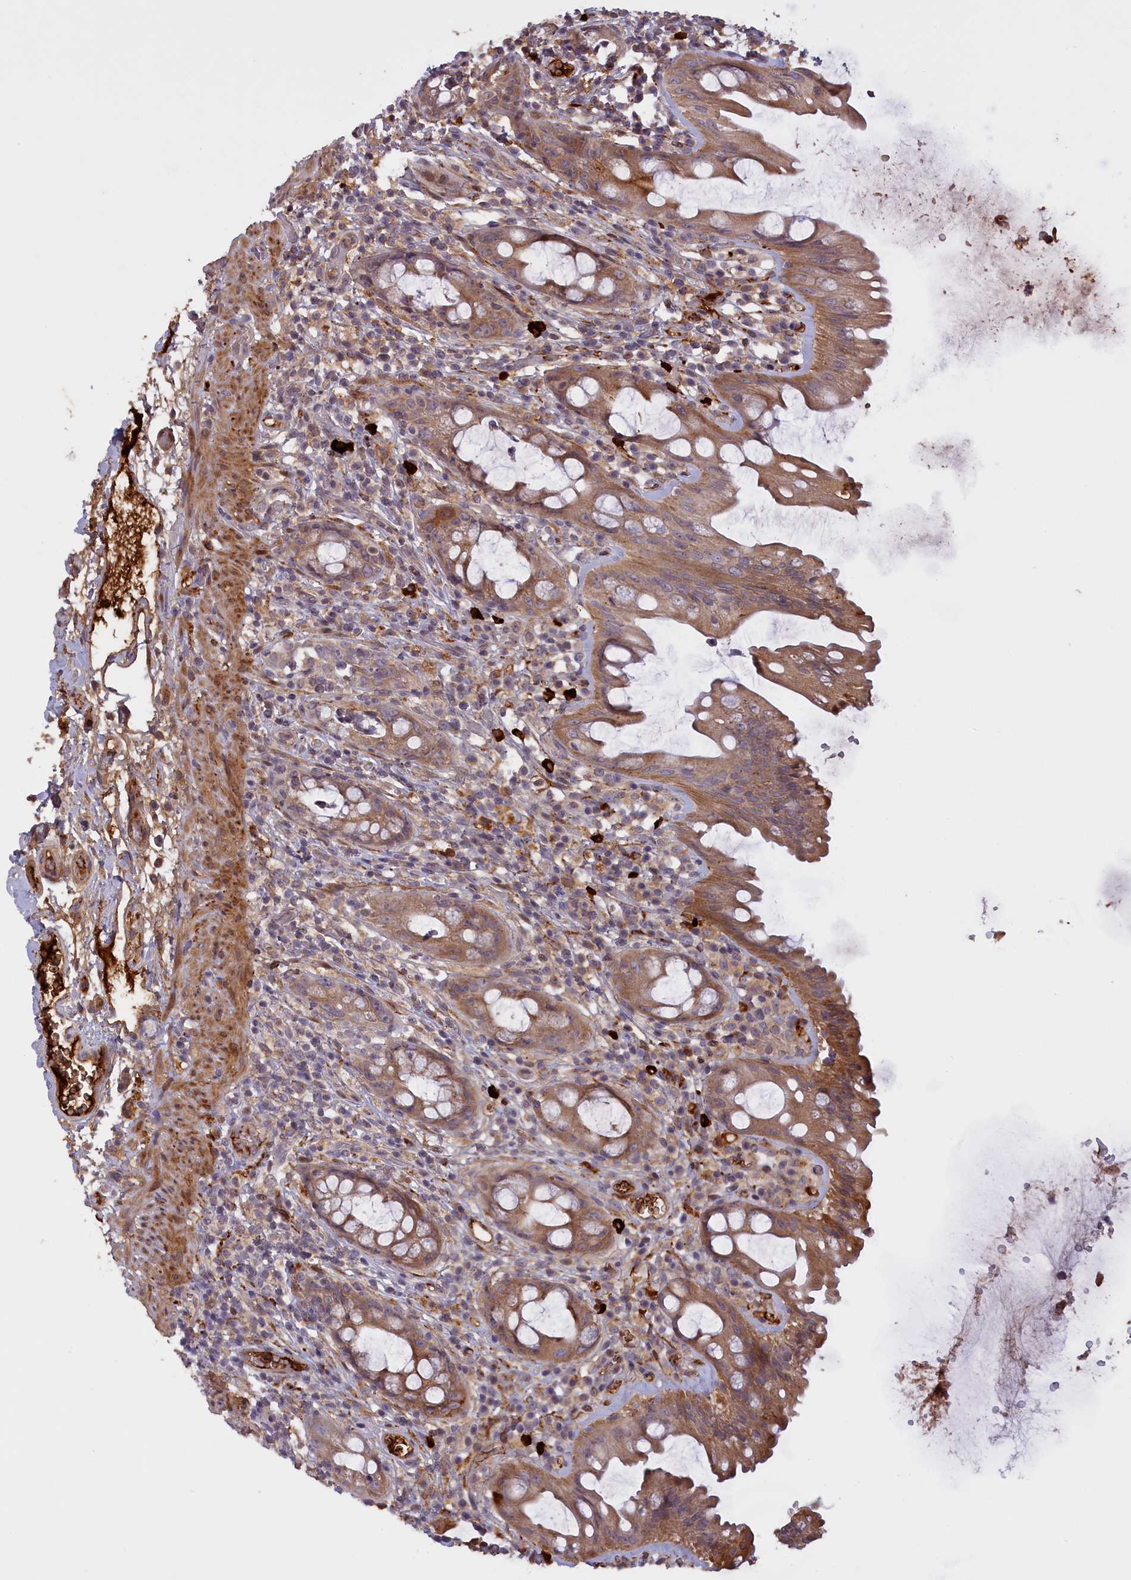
{"staining": {"intensity": "moderate", "quantity": ">75%", "location": "cytoplasmic/membranous"}, "tissue": "rectum", "cell_type": "Glandular cells", "image_type": "normal", "snomed": [{"axis": "morphology", "description": "Normal tissue, NOS"}, {"axis": "topography", "description": "Rectum"}], "caption": "Unremarkable rectum exhibits moderate cytoplasmic/membranous expression in approximately >75% of glandular cells, visualized by immunohistochemistry.", "gene": "RRAD", "patient": {"sex": "female", "age": 57}}